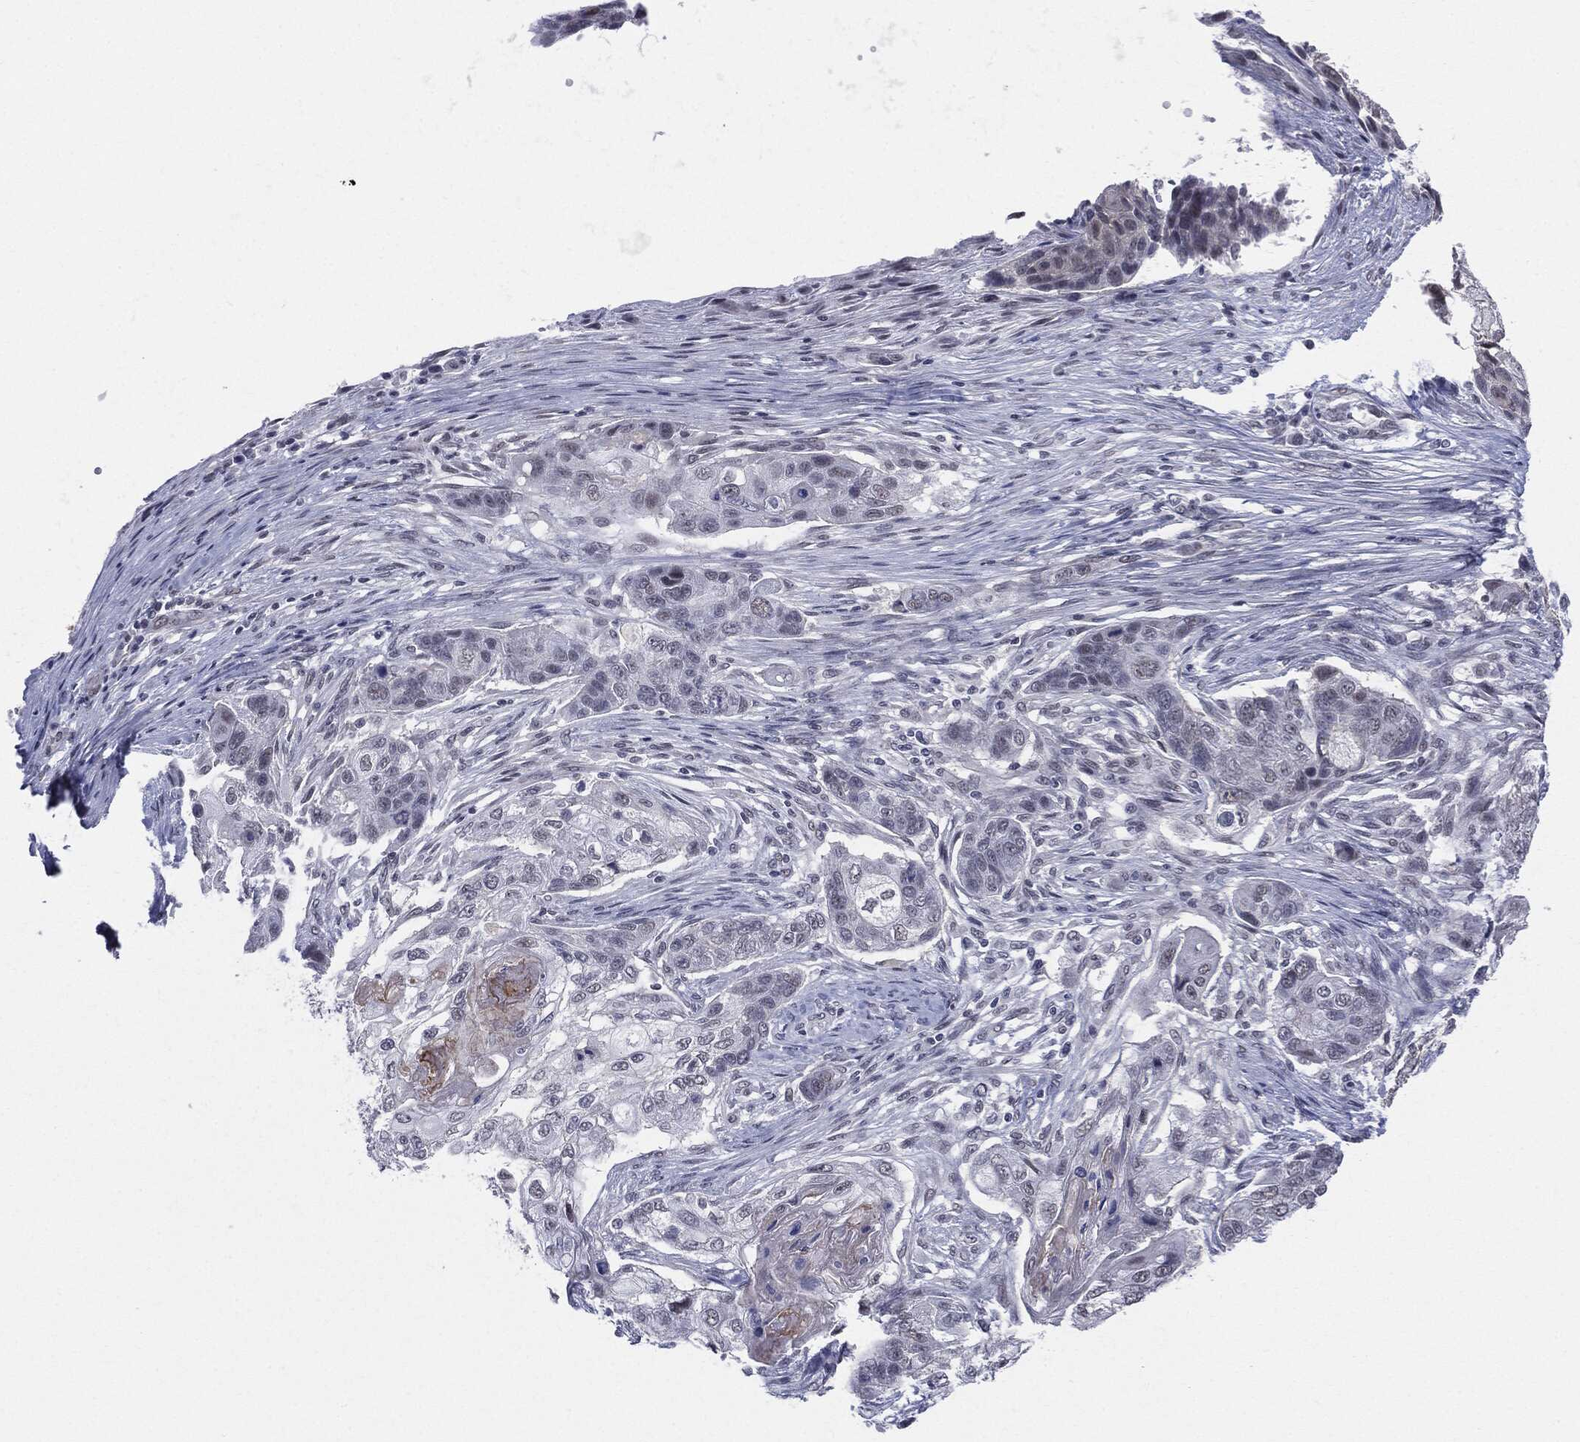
{"staining": {"intensity": "negative", "quantity": "none", "location": "none"}, "tissue": "lung cancer", "cell_type": "Tumor cells", "image_type": "cancer", "snomed": [{"axis": "morphology", "description": "Normal tissue, NOS"}, {"axis": "morphology", "description": "Squamous cell carcinoma, NOS"}, {"axis": "topography", "description": "Bronchus"}, {"axis": "topography", "description": "Lung"}], "caption": "Human lung cancer (squamous cell carcinoma) stained for a protein using immunohistochemistry (IHC) exhibits no positivity in tumor cells.", "gene": "SLC5A5", "patient": {"sex": "male", "age": 69}}